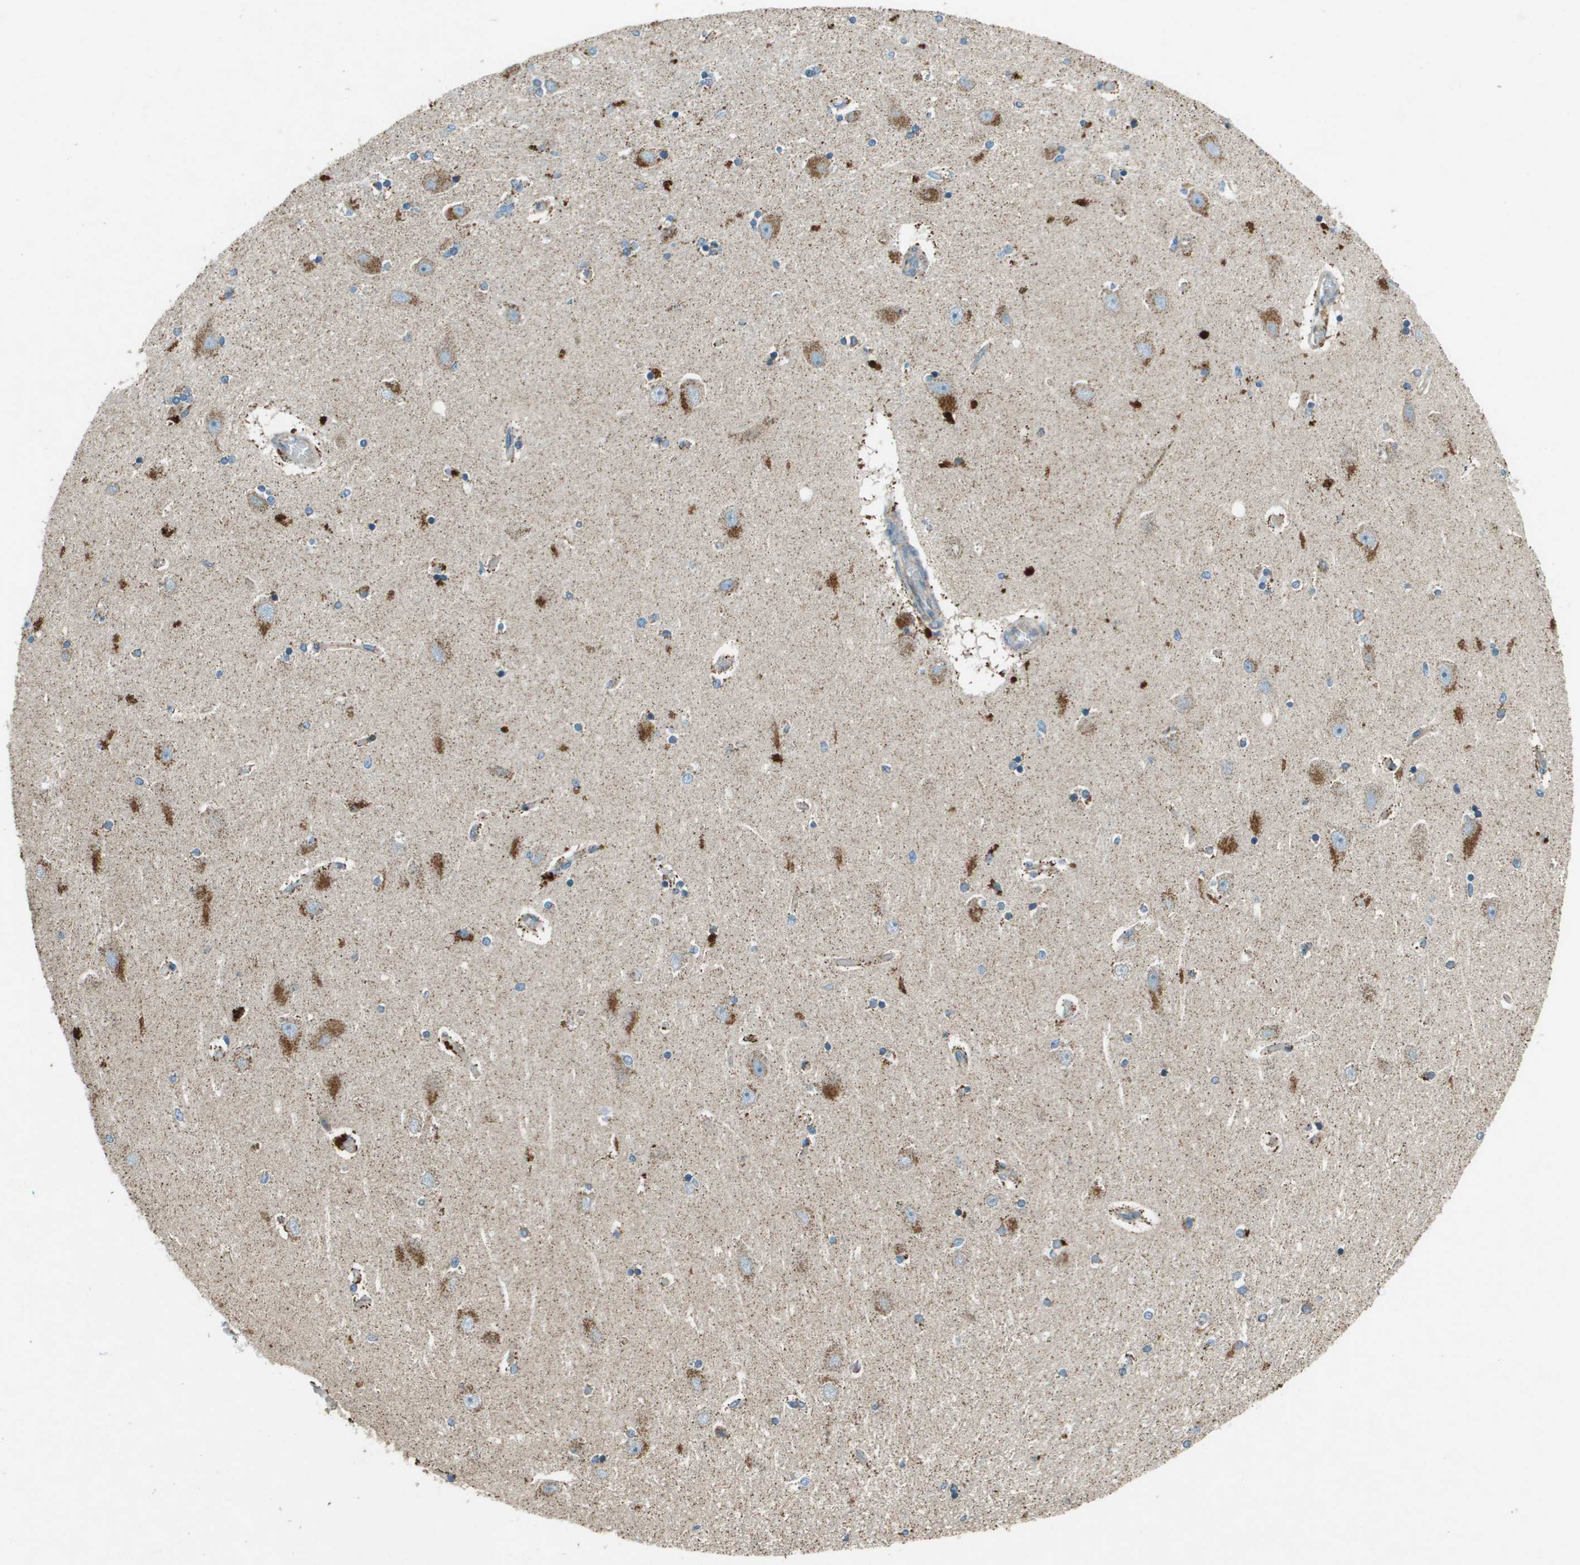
{"staining": {"intensity": "moderate", "quantity": "<25%", "location": "cytoplasmic/membranous"}, "tissue": "hippocampus", "cell_type": "Glial cells", "image_type": "normal", "snomed": [{"axis": "morphology", "description": "Normal tissue, NOS"}, {"axis": "topography", "description": "Hippocampus"}], "caption": "An IHC image of benign tissue is shown. Protein staining in brown labels moderate cytoplasmic/membranous positivity in hippocampus within glial cells. (DAB = brown stain, brightfield microscopy at high magnification).", "gene": "MIGA1", "patient": {"sex": "female", "age": 54}}